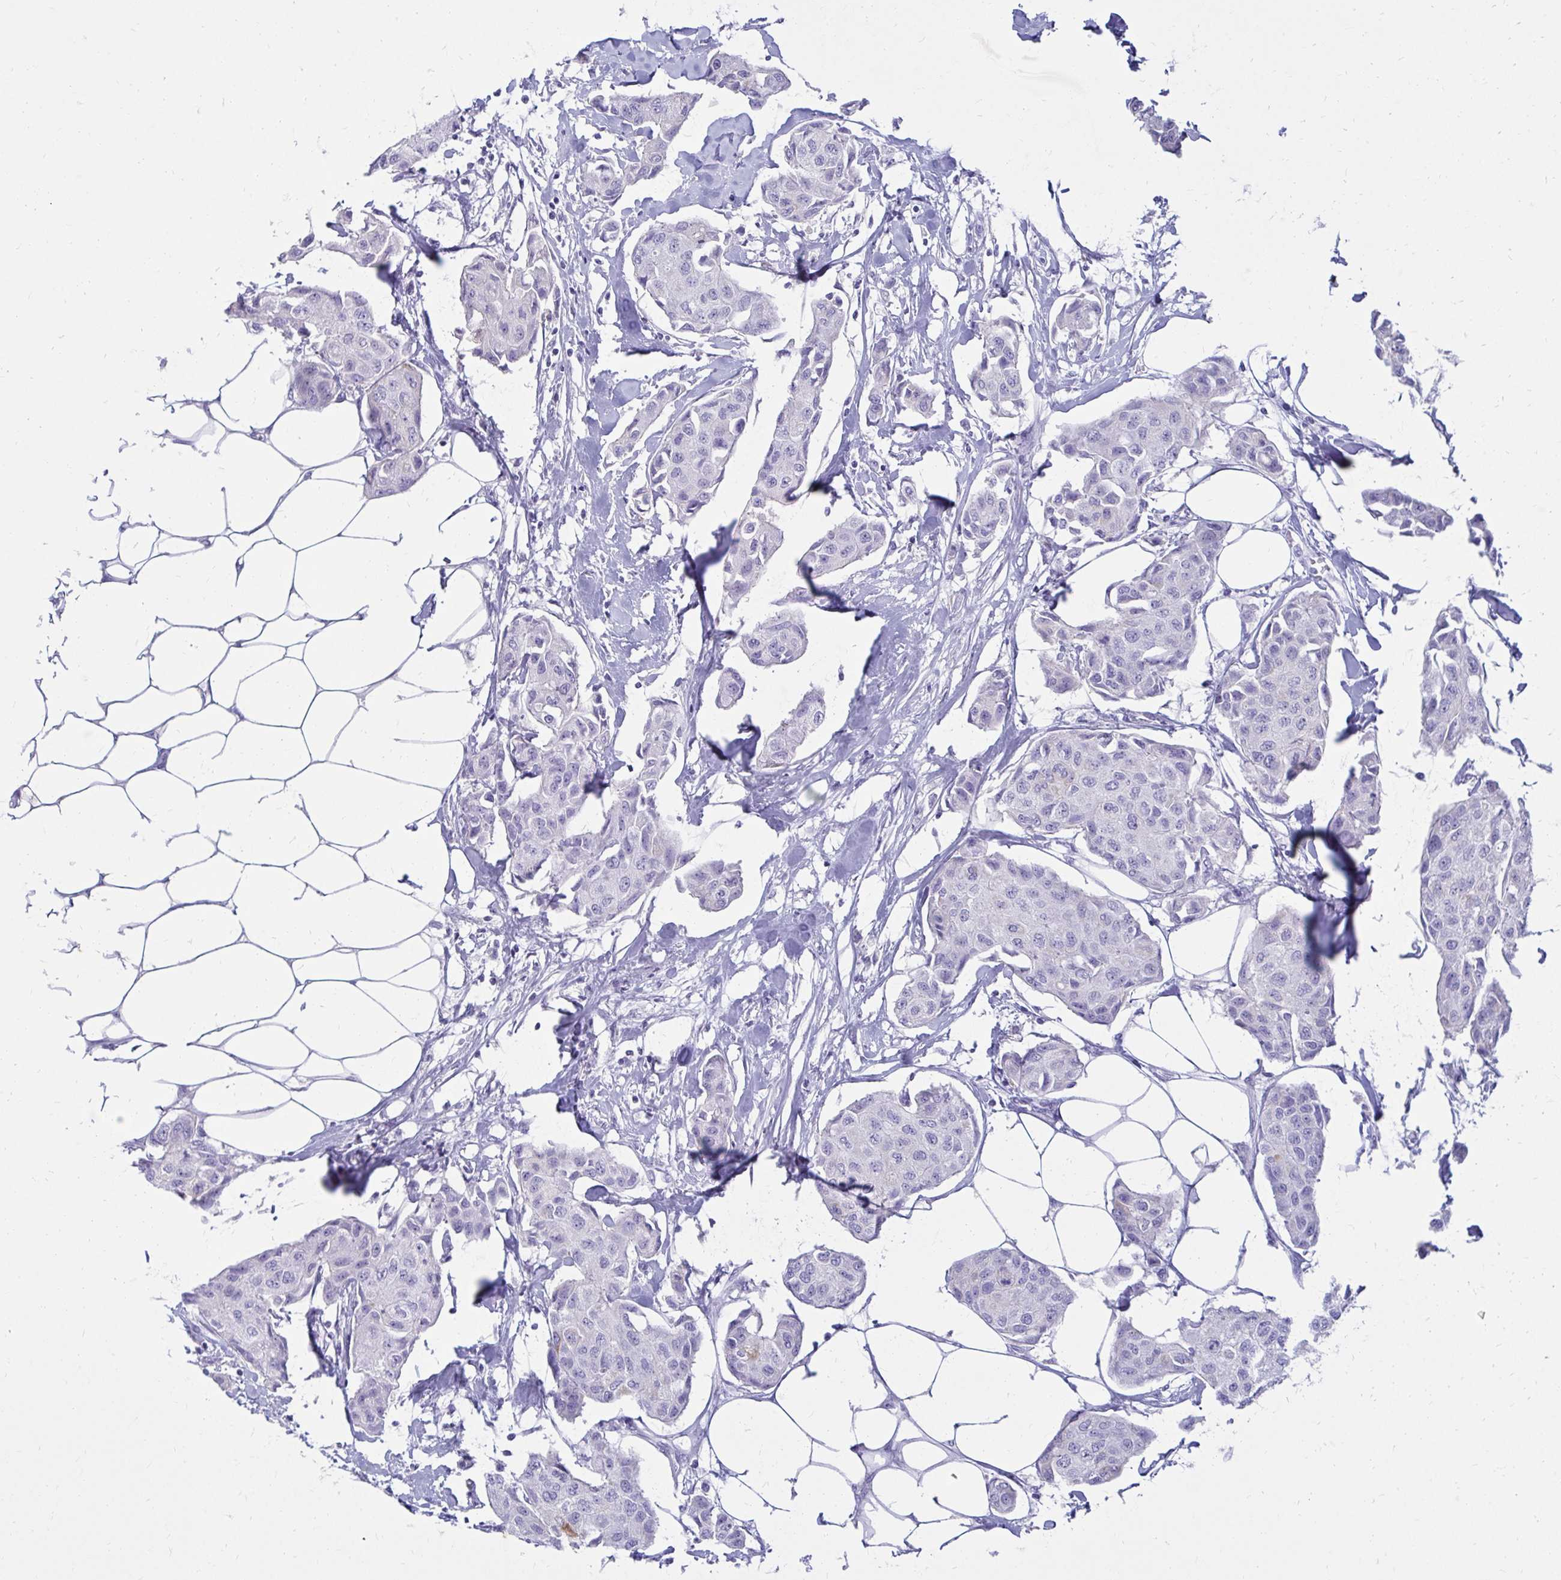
{"staining": {"intensity": "negative", "quantity": "none", "location": "none"}, "tissue": "breast cancer", "cell_type": "Tumor cells", "image_type": "cancer", "snomed": [{"axis": "morphology", "description": "Duct carcinoma"}, {"axis": "topography", "description": "Breast"}, {"axis": "topography", "description": "Lymph node"}], "caption": "The immunohistochemistry (IHC) histopathology image has no significant expression in tumor cells of breast cancer tissue. (DAB (3,3'-diaminobenzidine) IHC visualized using brightfield microscopy, high magnification).", "gene": "NANOGNB", "patient": {"sex": "female", "age": 80}}